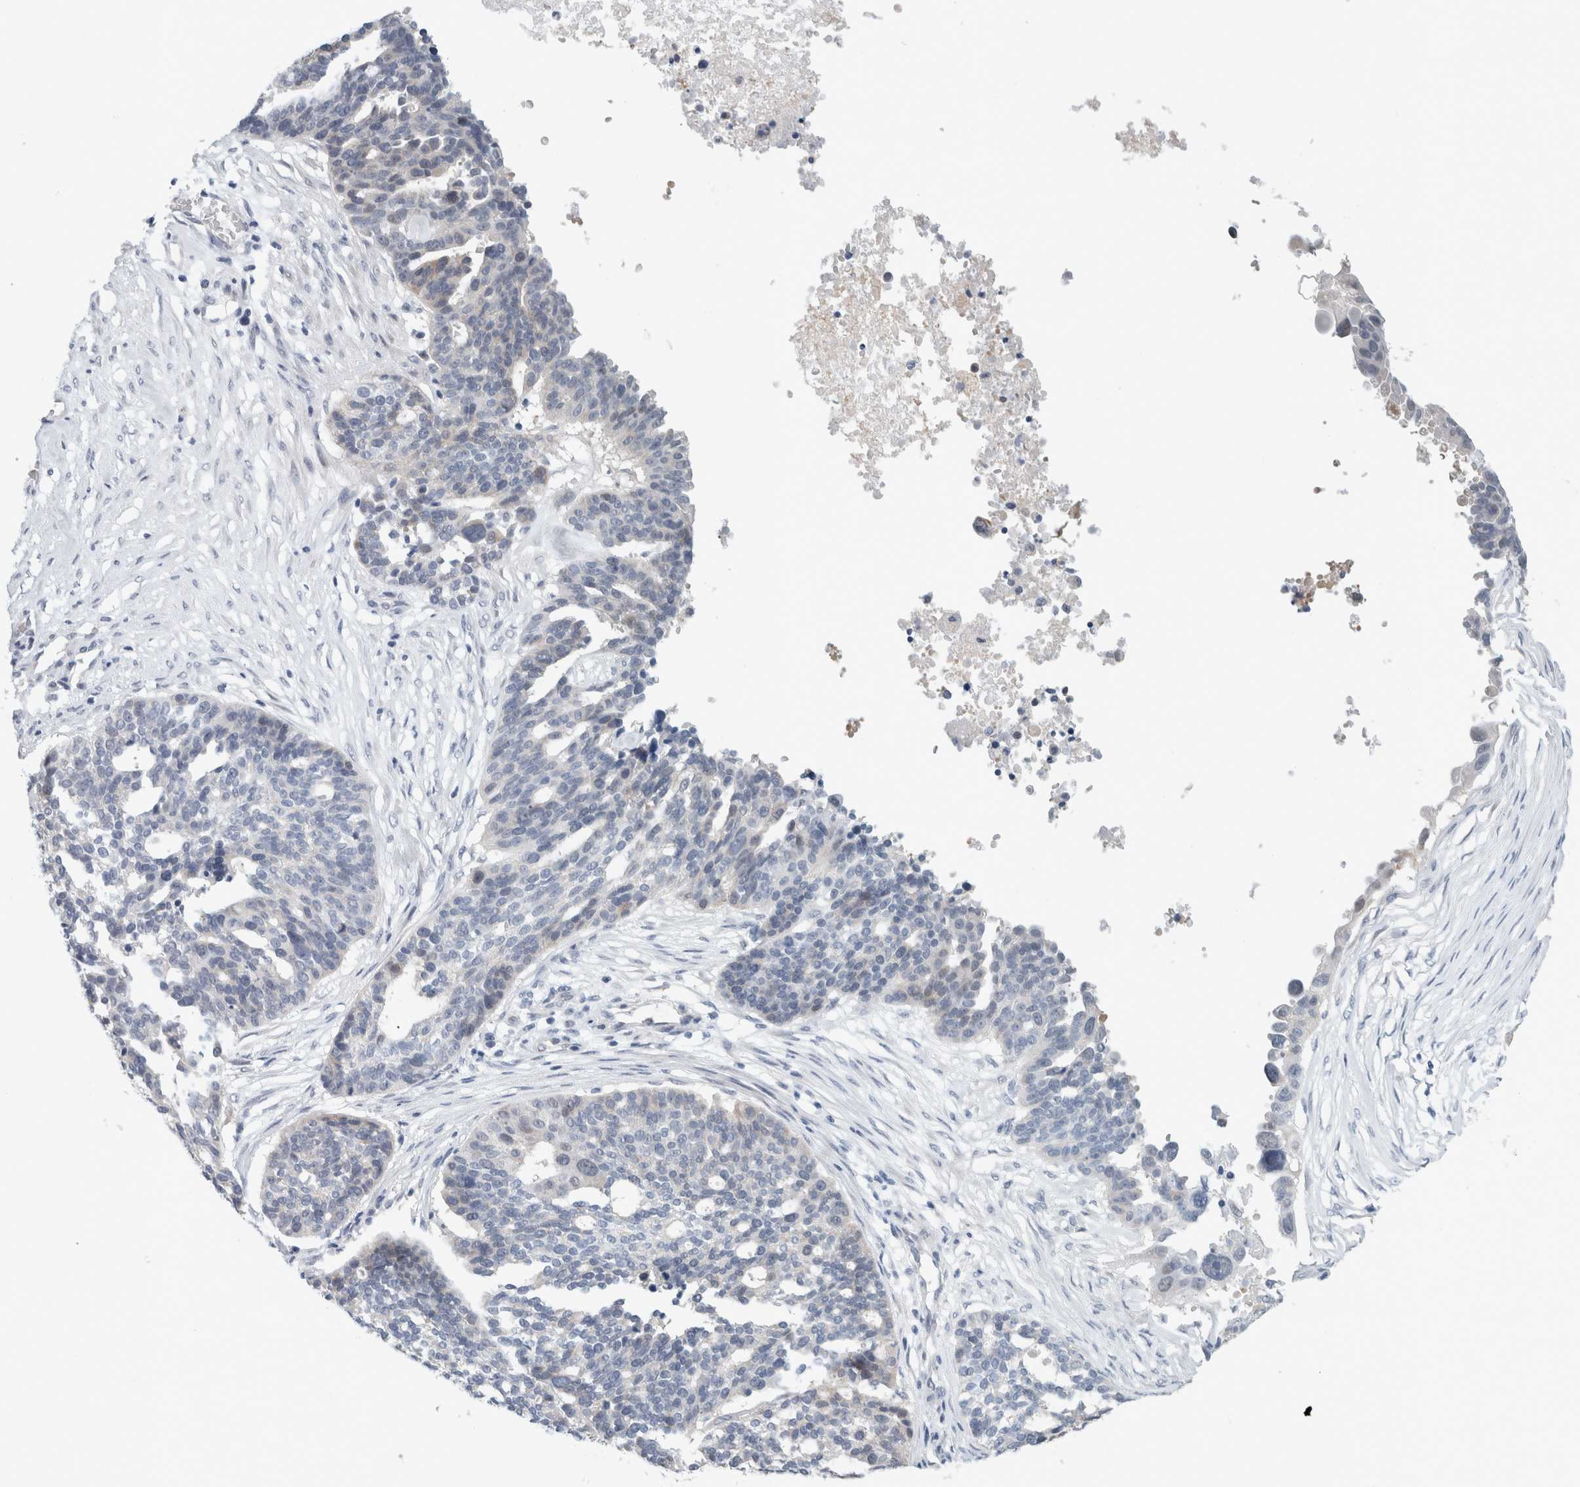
{"staining": {"intensity": "negative", "quantity": "none", "location": "none"}, "tissue": "ovarian cancer", "cell_type": "Tumor cells", "image_type": "cancer", "snomed": [{"axis": "morphology", "description": "Cystadenocarcinoma, serous, NOS"}, {"axis": "topography", "description": "Ovary"}], "caption": "The IHC image has no significant staining in tumor cells of ovarian cancer (serous cystadenocarcinoma) tissue.", "gene": "CRAT", "patient": {"sex": "female", "age": 59}}